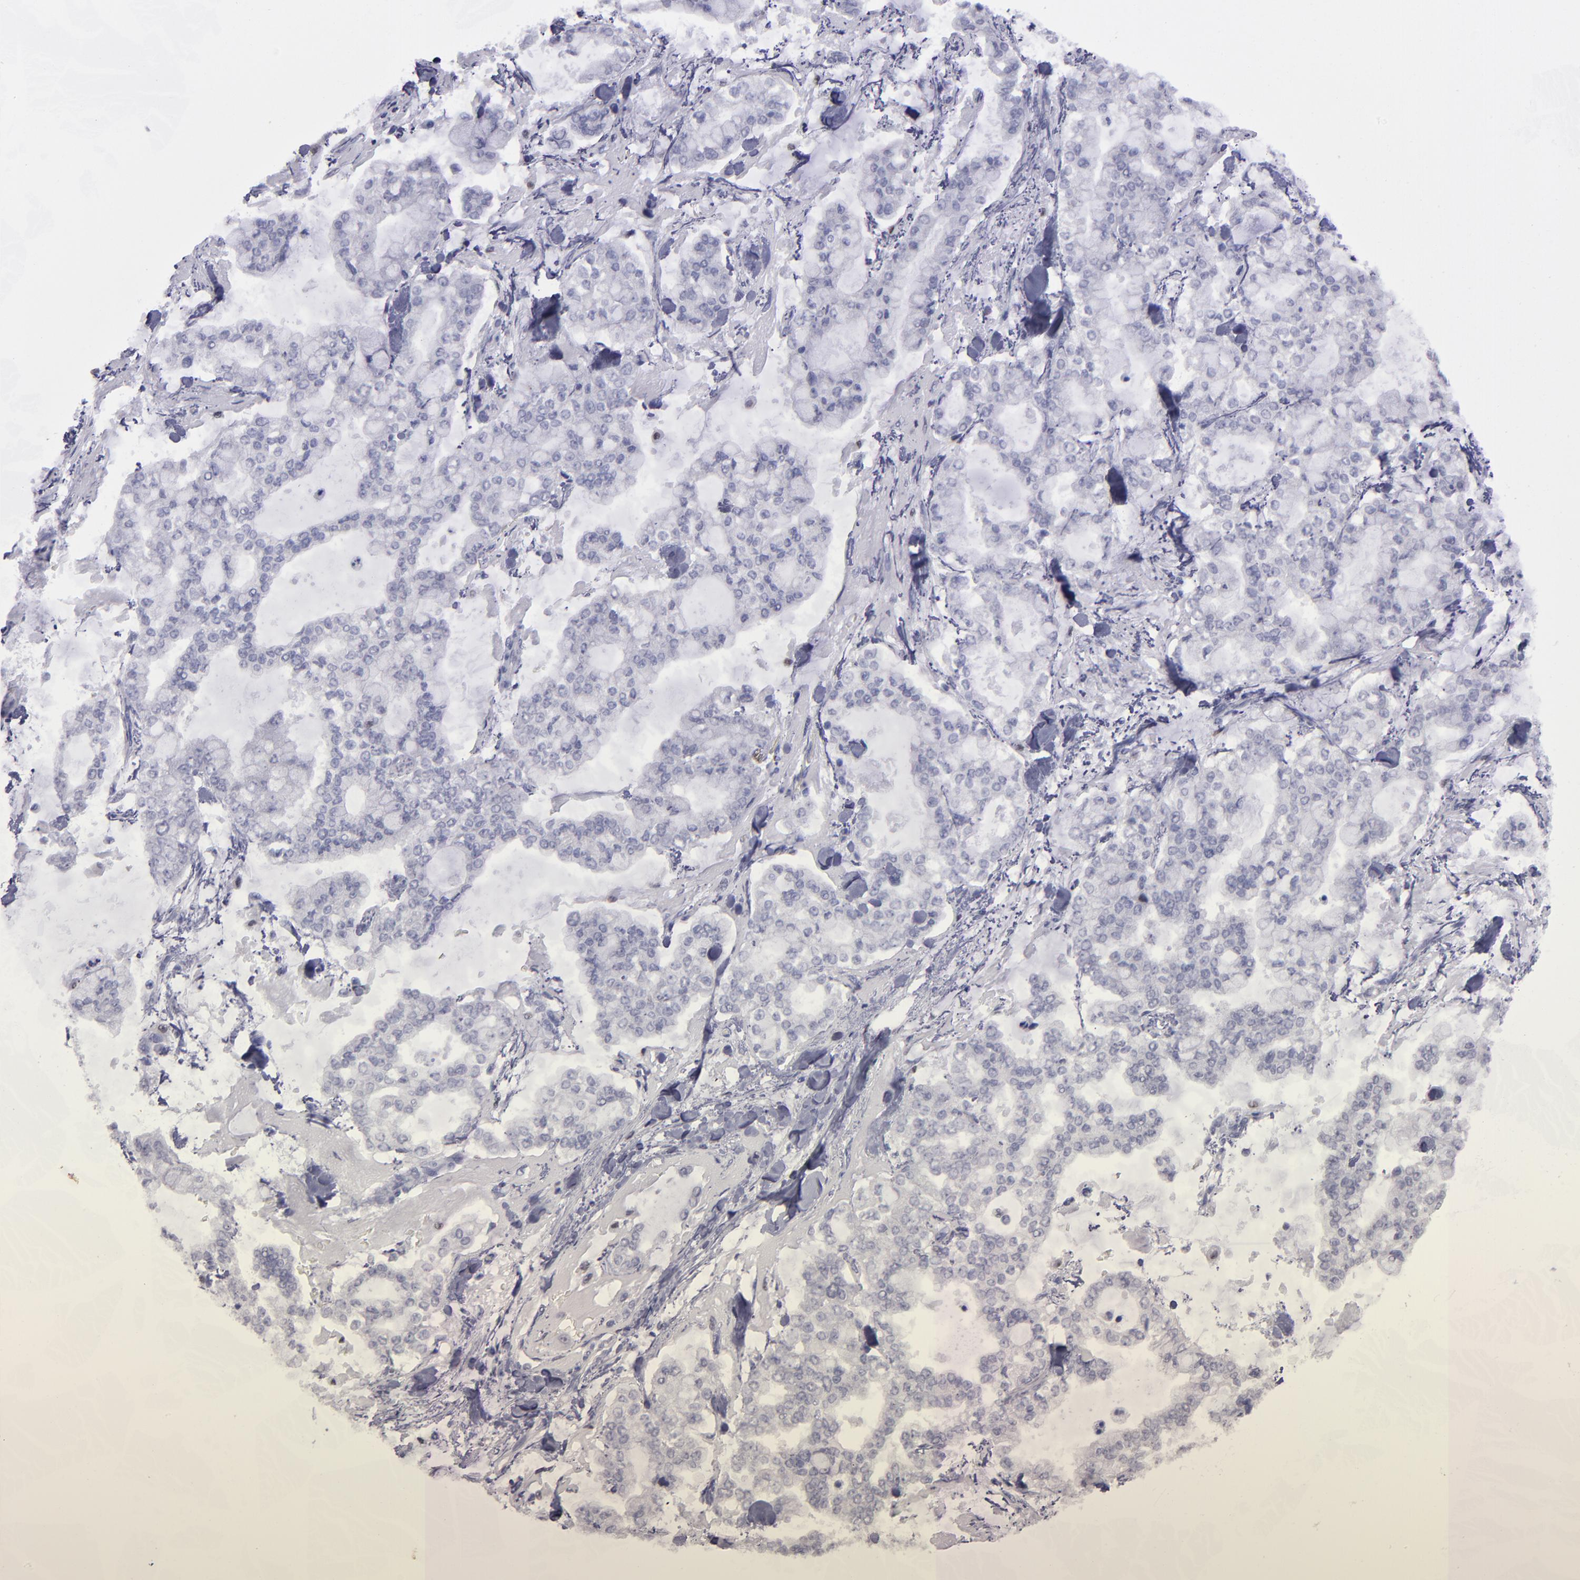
{"staining": {"intensity": "negative", "quantity": "none", "location": "none"}, "tissue": "stomach cancer", "cell_type": "Tumor cells", "image_type": "cancer", "snomed": [{"axis": "morphology", "description": "Normal tissue, NOS"}, {"axis": "morphology", "description": "Adenocarcinoma, NOS"}, {"axis": "topography", "description": "Stomach, upper"}, {"axis": "topography", "description": "Stomach"}], "caption": "This is an immunohistochemistry image of human adenocarcinoma (stomach). There is no positivity in tumor cells.", "gene": "IRF8", "patient": {"sex": "male", "age": 76}}